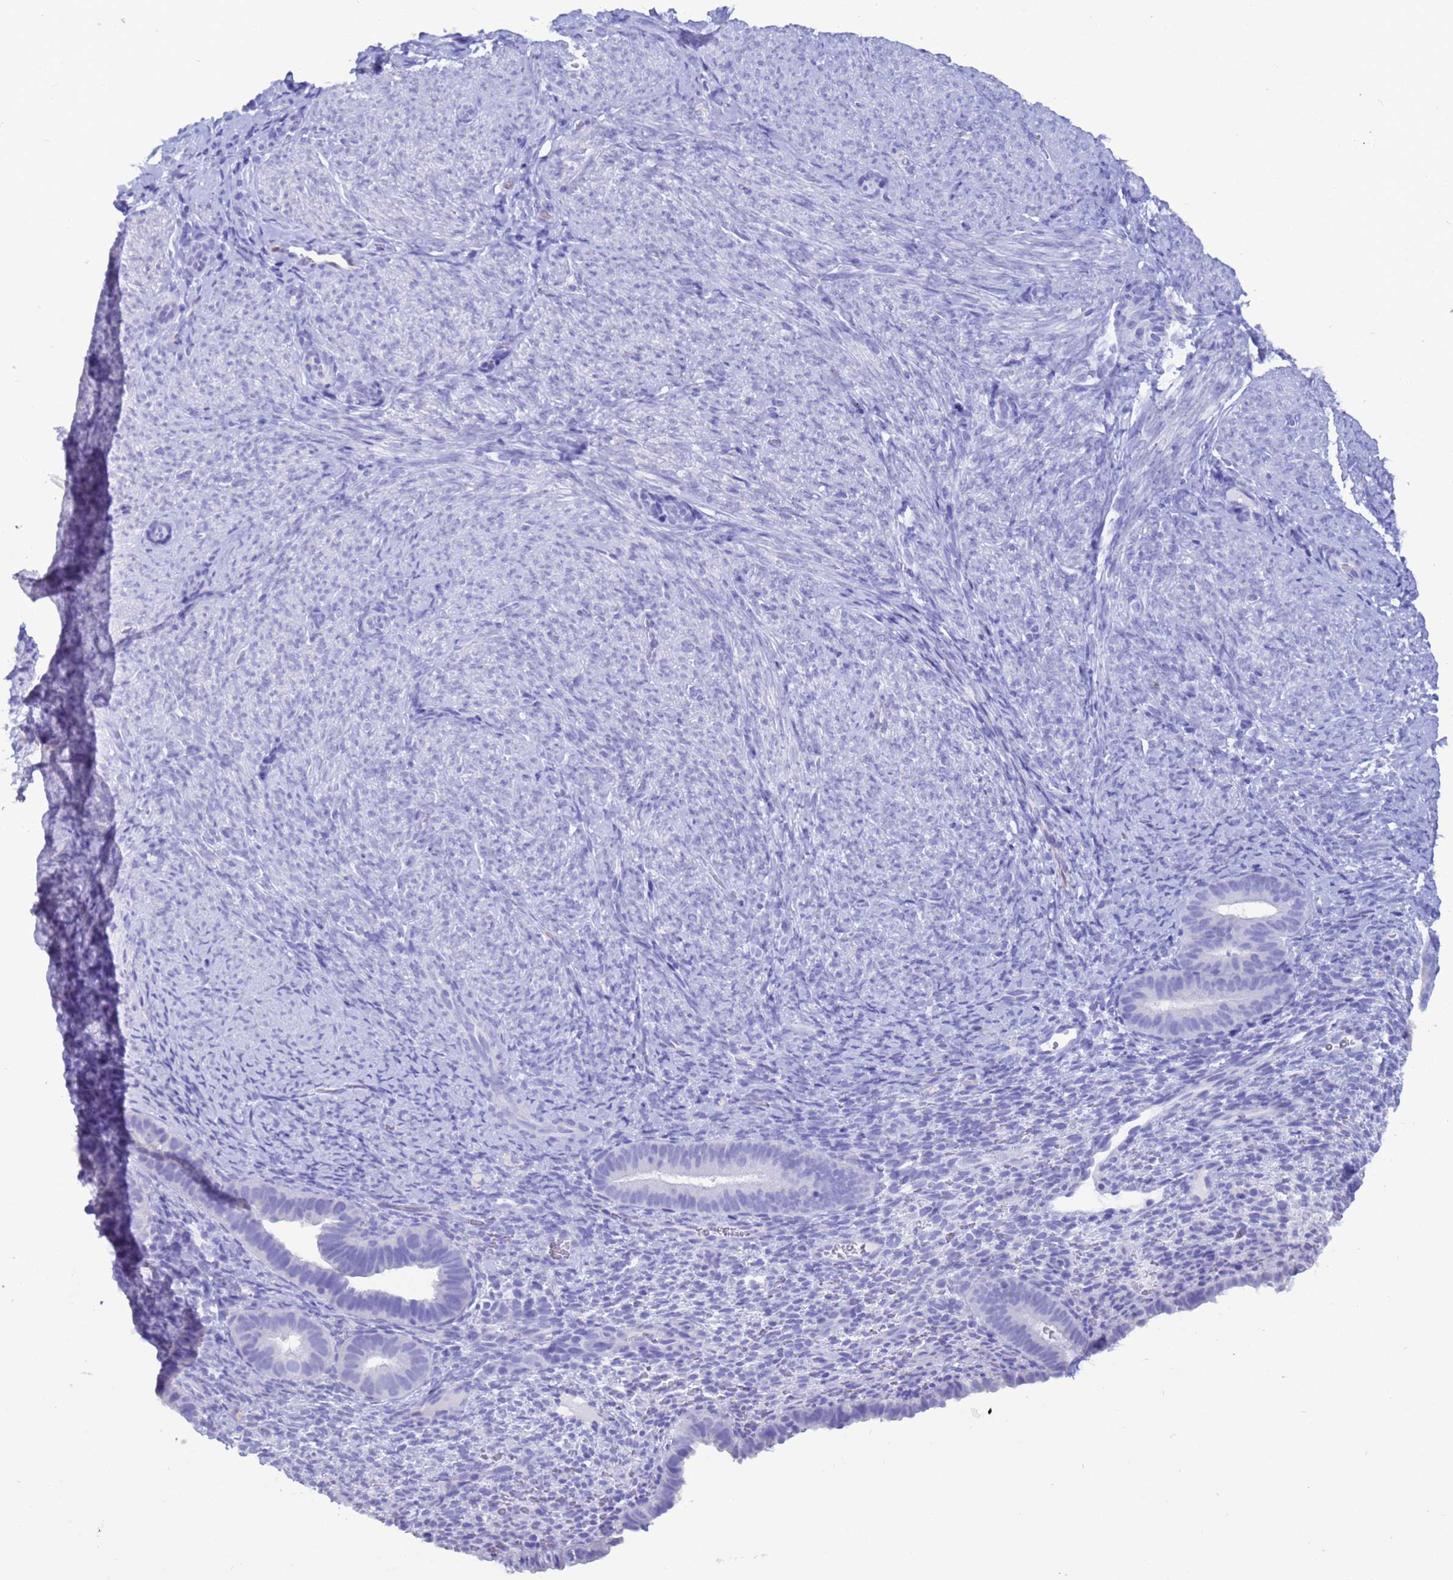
{"staining": {"intensity": "negative", "quantity": "none", "location": "none"}, "tissue": "endometrium", "cell_type": "Cells in endometrial stroma", "image_type": "normal", "snomed": [{"axis": "morphology", "description": "Normal tissue, NOS"}, {"axis": "topography", "description": "Endometrium"}], "caption": "High power microscopy image of an immunohistochemistry (IHC) image of normal endometrium, revealing no significant staining in cells in endometrial stroma.", "gene": "AKR1C2", "patient": {"sex": "female", "age": 65}}